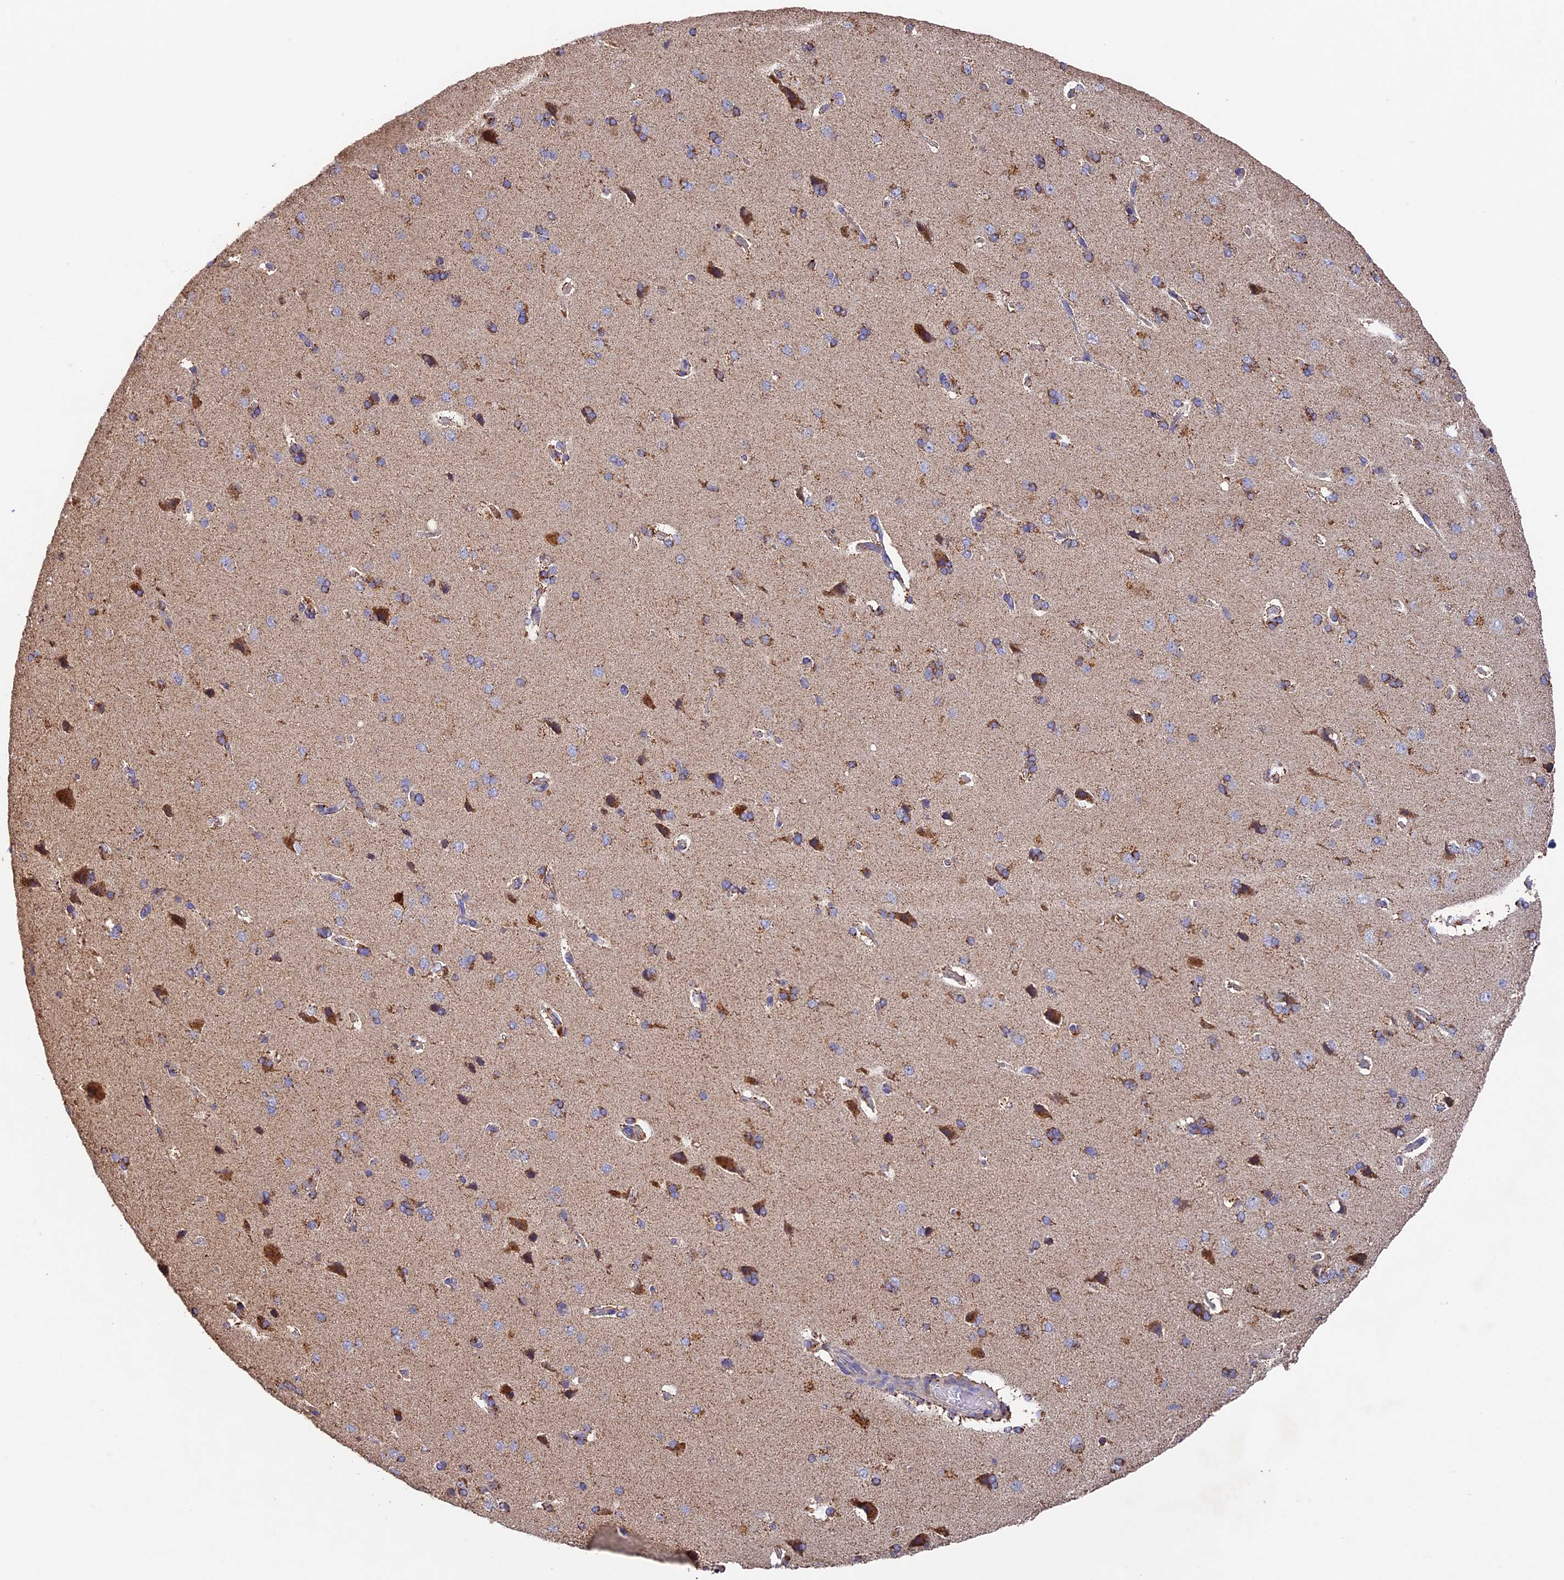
{"staining": {"intensity": "moderate", "quantity": "25%-75%", "location": "cytoplasmic/membranous"}, "tissue": "cerebral cortex", "cell_type": "Endothelial cells", "image_type": "normal", "snomed": [{"axis": "morphology", "description": "Normal tissue, NOS"}, {"axis": "topography", "description": "Cerebral cortex"}], "caption": "Immunohistochemistry (IHC) micrograph of unremarkable cerebral cortex stained for a protein (brown), which displays medium levels of moderate cytoplasmic/membranous expression in approximately 25%-75% of endothelial cells.", "gene": "ADAT1", "patient": {"sex": "male", "age": 62}}